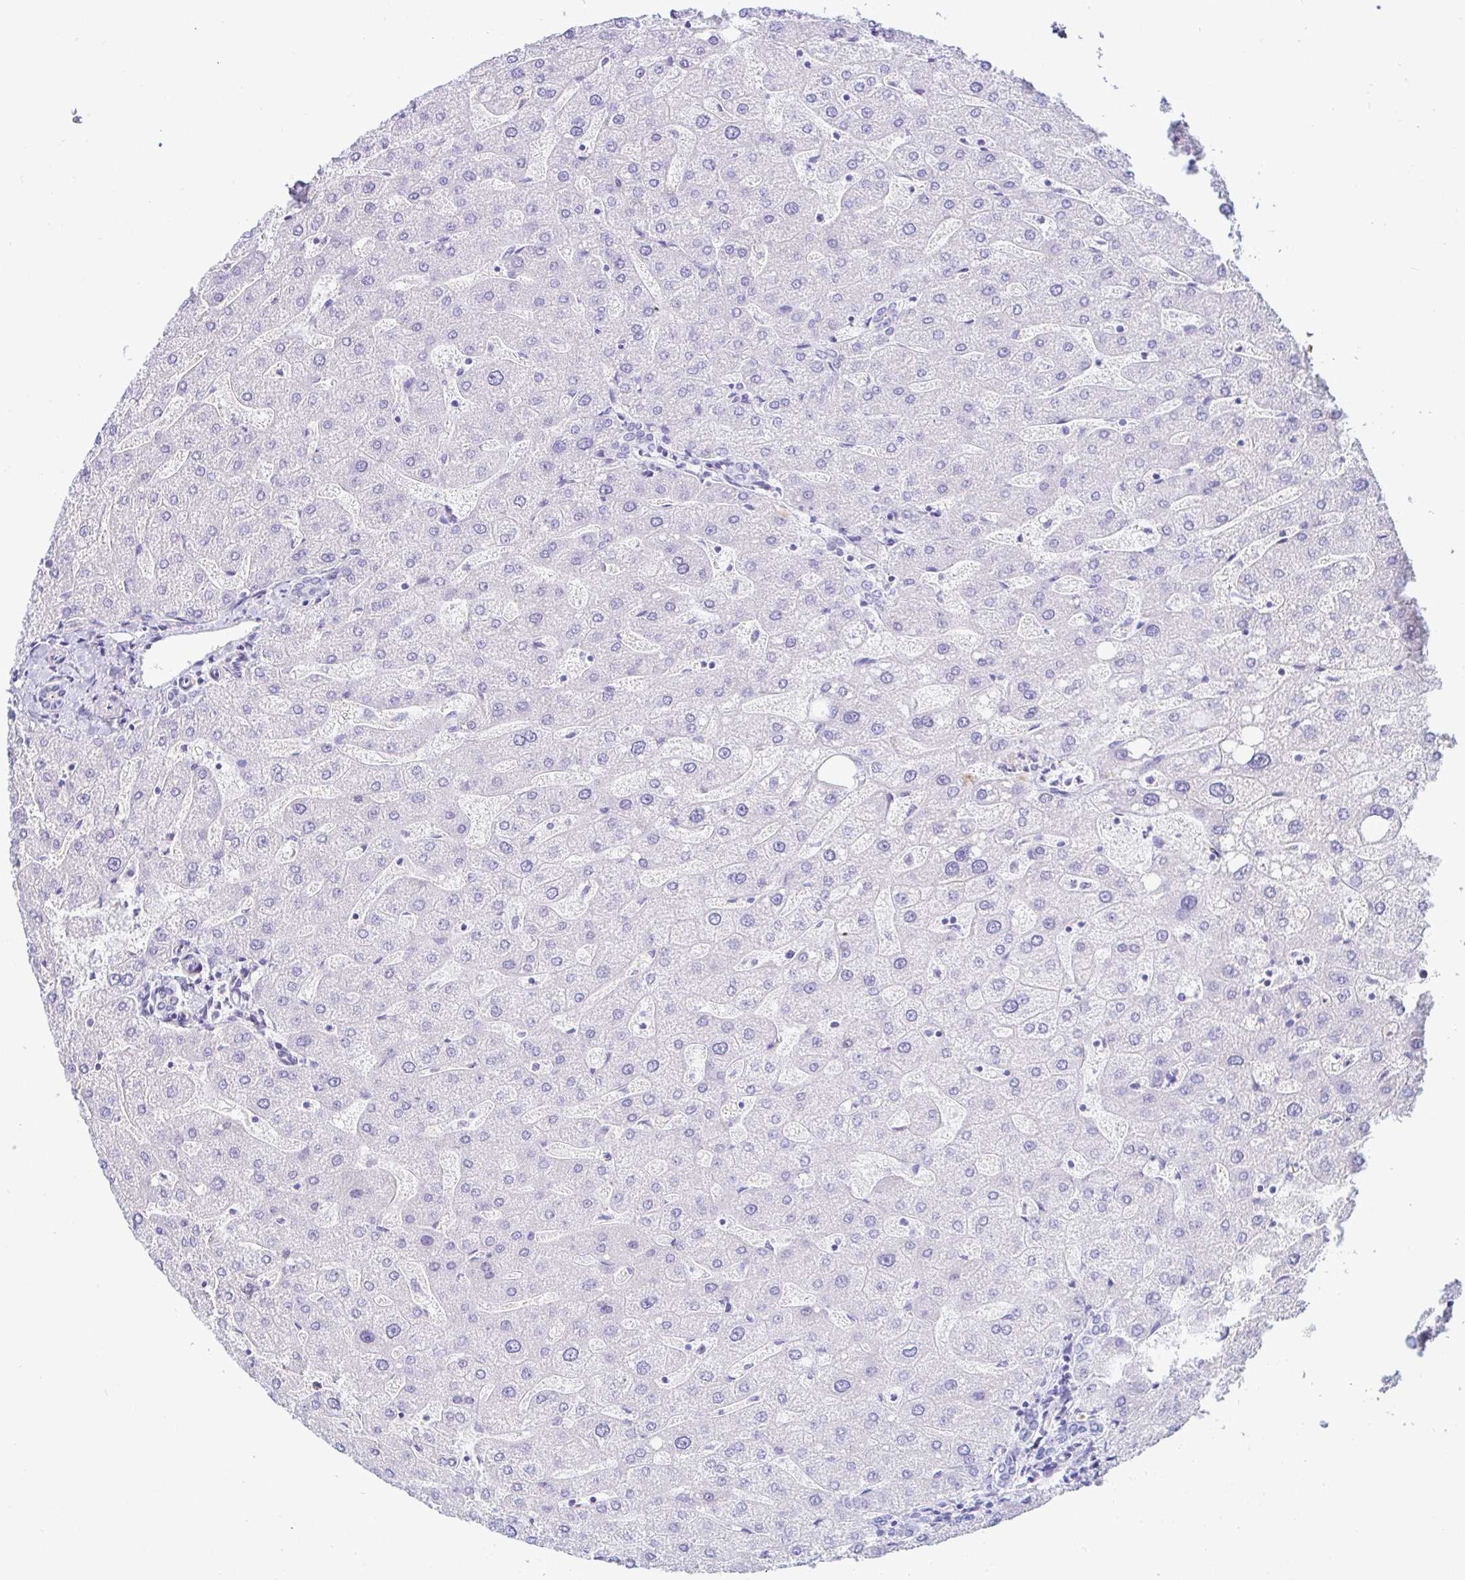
{"staining": {"intensity": "negative", "quantity": "none", "location": "none"}, "tissue": "liver", "cell_type": "Cholangiocytes", "image_type": "normal", "snomed": [{"axis": "morphology", "description": "Normal tissue, NOS"}, {"axis": "topography", "description": "Liver"}], "caption": "The IHC histopathology image has no significant expression in cholangiocytes of liver.", "gene": "PINLYP", "patient": {"sex": "male", "age": 67}}